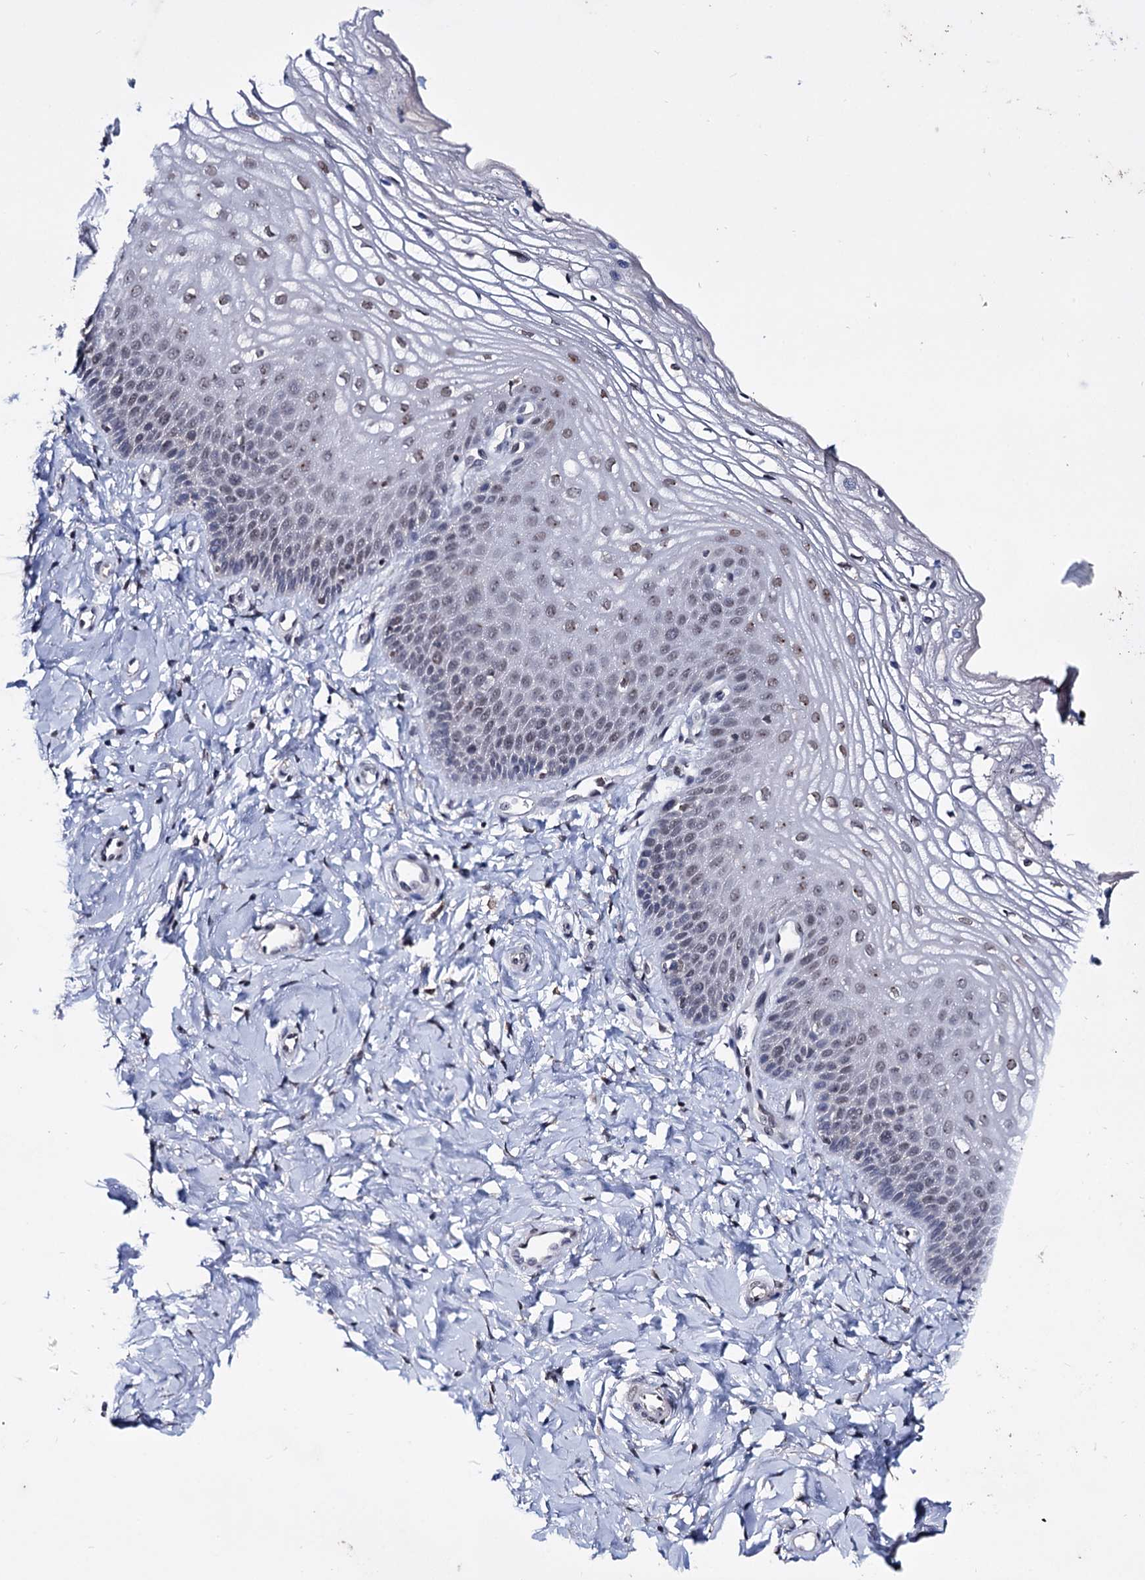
{"staining": {"intensity": "weak", "quantity": "25%-75%", "location": "nuclear"}, "tissue": "vagina", "cell_type": "Squamous epithelial cells", "image_type": "normal", "snomed": [{"axis": "morphology", "description": "Normal tissue, NOS"}, {"axis": "topography", "description": "Vagina"}, {"axis": "topography", "description": "Cervix"}], "caption": "IHC of unremarkable human vagina demonstrates low levels of weak nuclear staining in about 25%-75% of squamous epithelial cells.", "gene": "SMCHD1", "patient": {"sex": "female", "age": 40}}